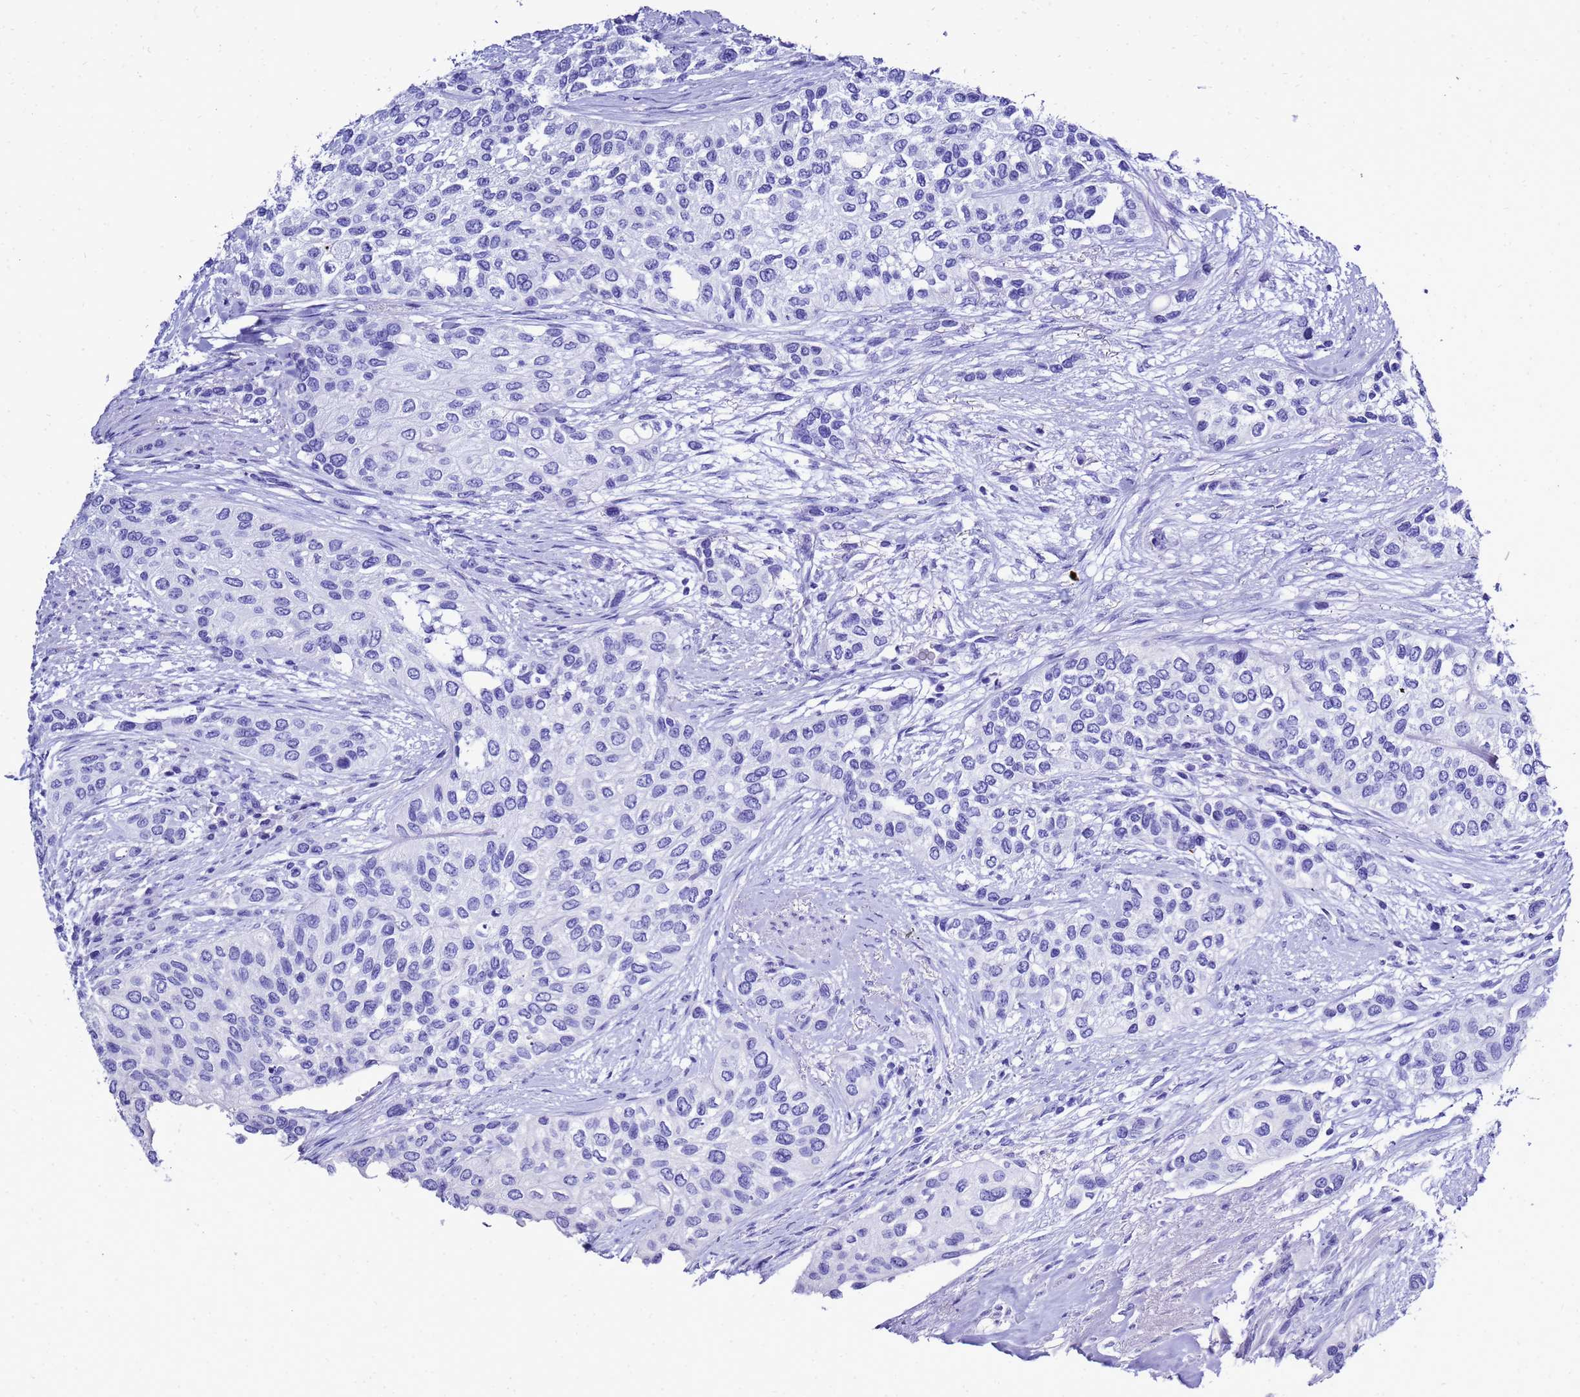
{"staining": {"intensity": "negative", "quantity": "none", "location": "none"}, "tissue": "urothelial cancer", "cell_type": "Tumor cells", "image_type": "cancer", "snomed": [{"axis": "morphology", "description": "Normal tissue, NOS"}, {"axis": "morphology", "description": "Urothelial carcinoma, High grade"}, {"axis": "topography", "description": "Vascular tissue"}, {"axis": "topography", "description": "Urinary bladder"}], "caption": "Protein analysis of high-grade urothelial carcinoma demonstrates no significant positivity in tumor cells.", "gene": "LIPF", "patient": {"sex": "female", "age": 56}}